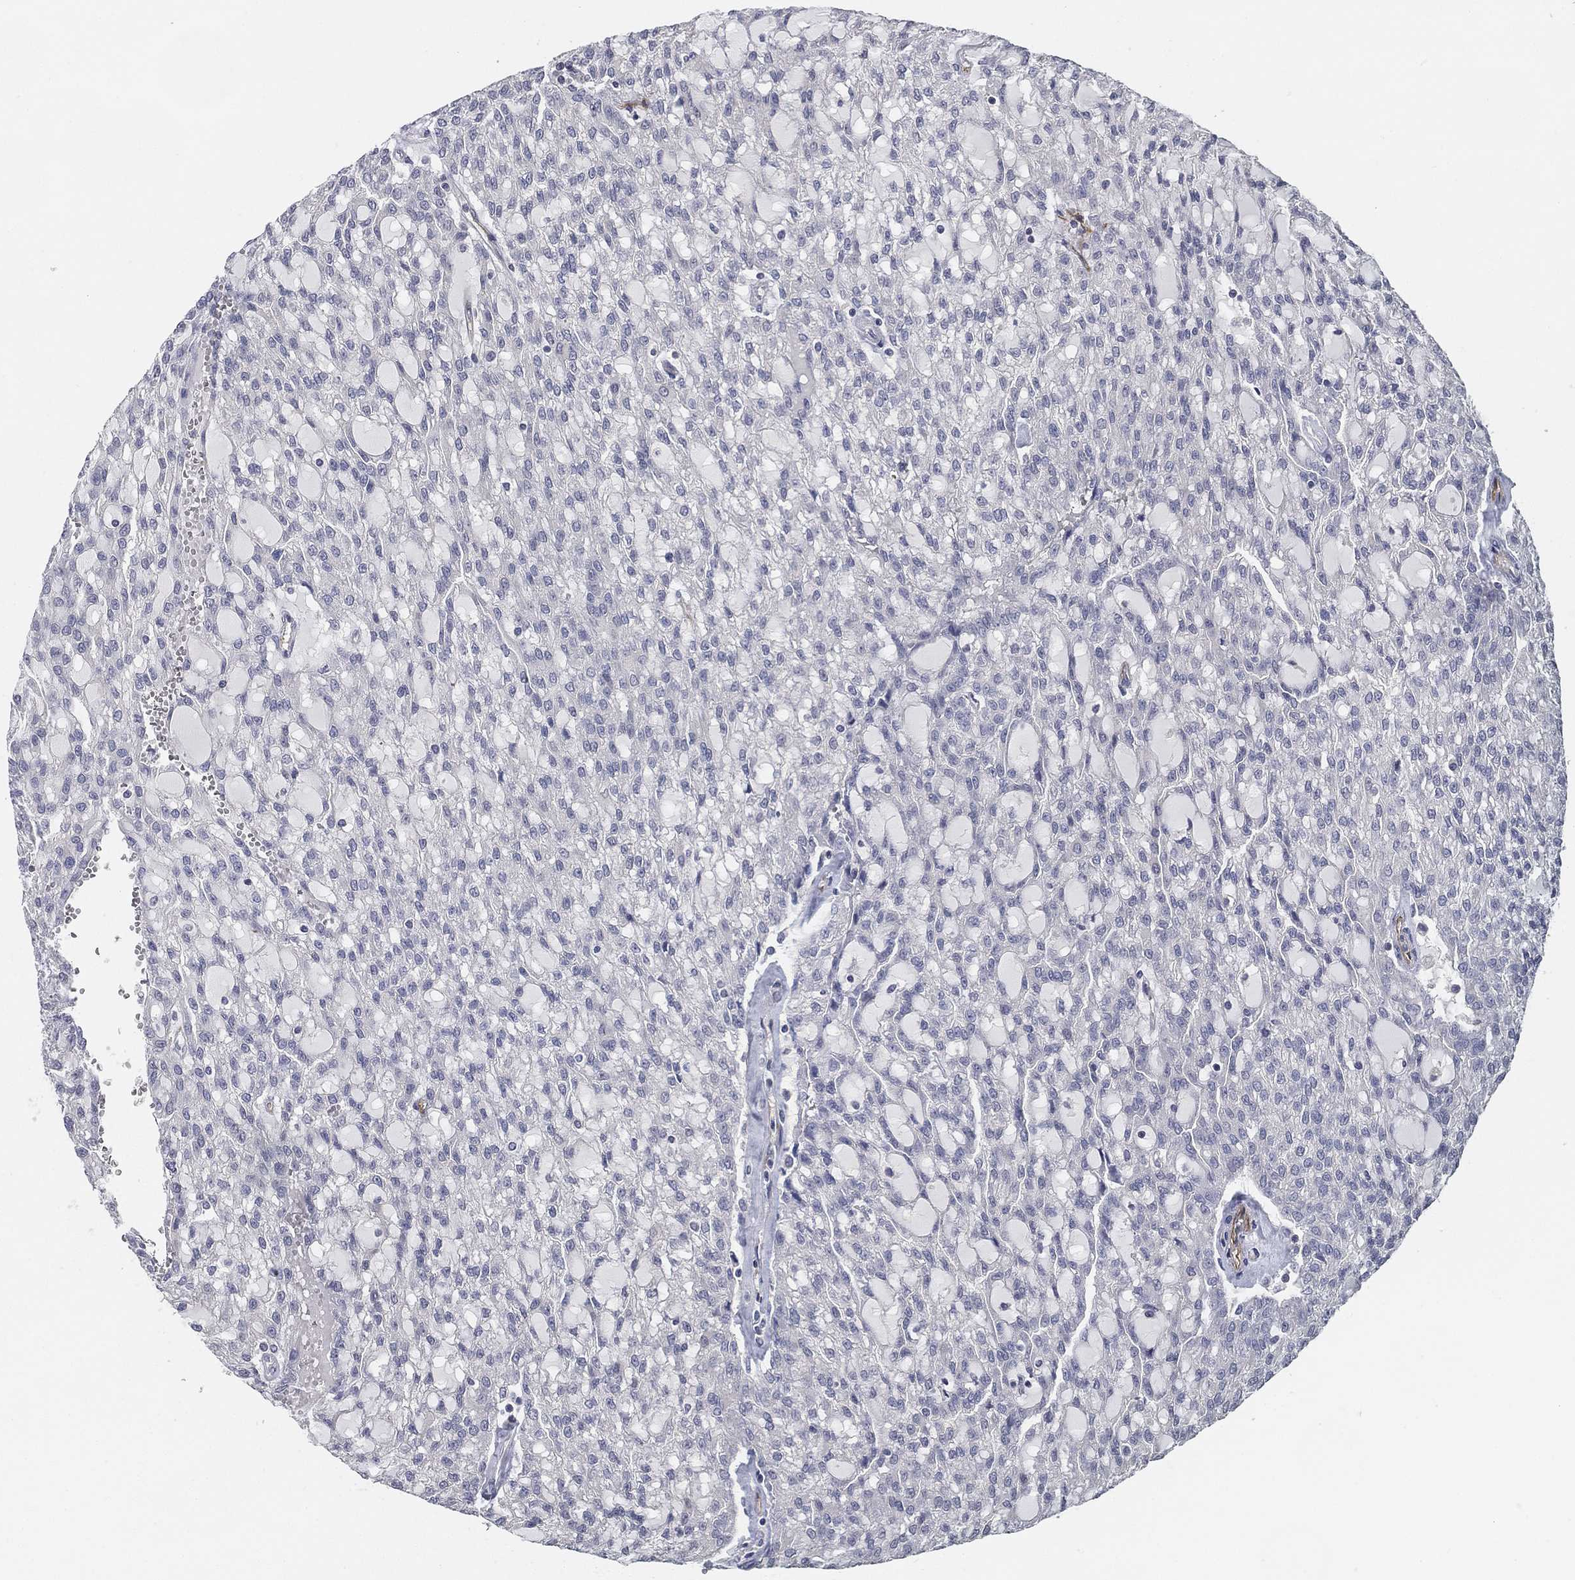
{"staining": {"intensity": "negative", "quantity": "none", "location": "none"}, "tissue": "renal cancer", "cell_type": "Tumor cells", "image_type": "cancer", "snomed": [{"axis": "morphology", "description": "Adenocarcinoma, NOS"}, {"axis": "topography", "description": "Kidney"}], "caption": "The photomicrograph reveals no significant expression in tumor cells of renal cancer (adenocarcinoma).", "gene": "C5orf46", "patient": {"sex": "male", "age": 63}}